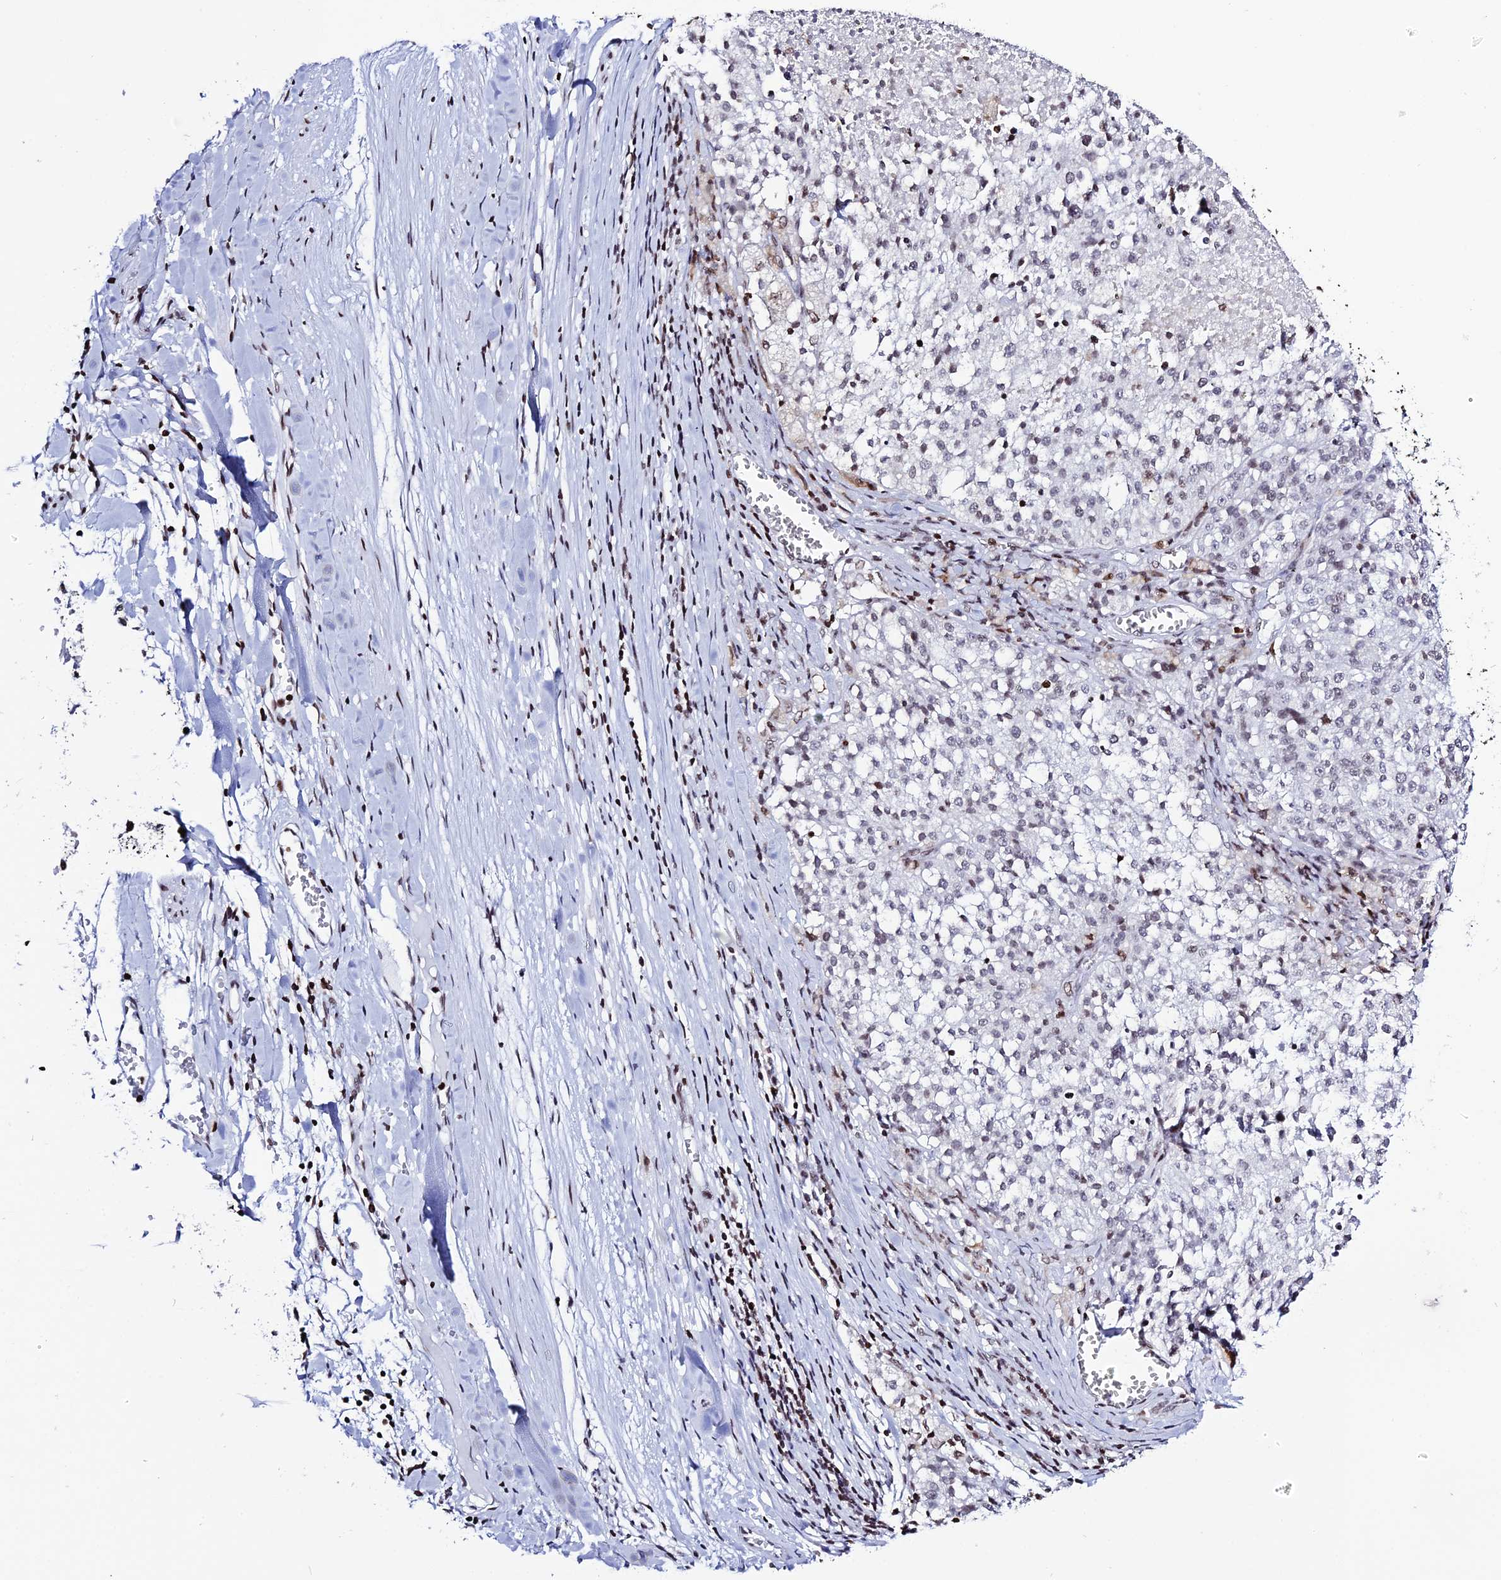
{"staining": {"intensity": "weak", "quantity": "<25%", "location": "nuclear"}, "tissue": "melanoma", "cell_type": "Tumor cells", "image_type": "cancer", "snomed": [{"axis": "morphology", "description": "Malignant melanoma, NOS"}, {"axis": "topography", "description": "Skin"}], "caption": "Tumor cells show no significant positivity in melanoma.", "gene": "MACROH2A2", "patient": {"sex": "female", "age": 64}}